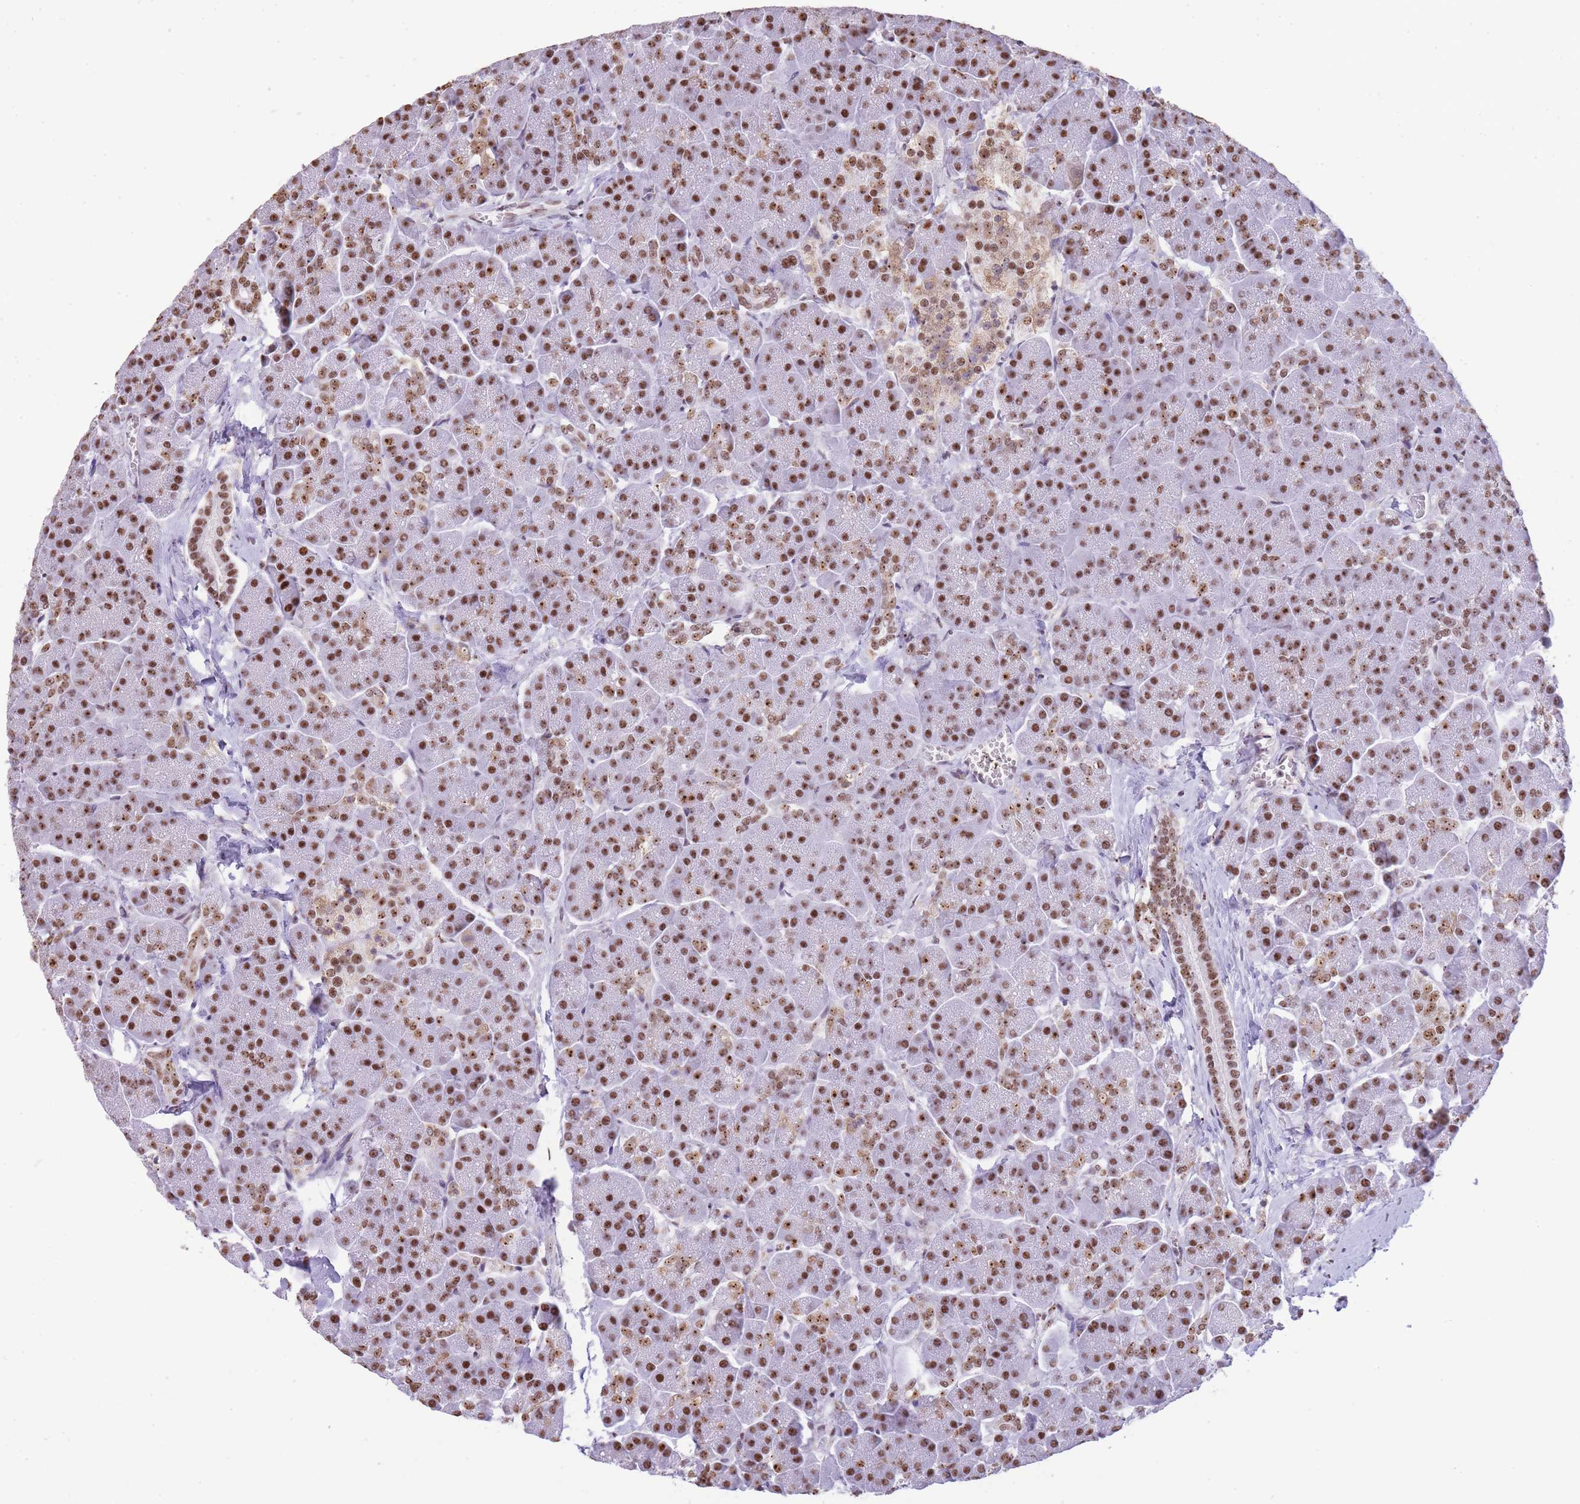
{"staining": {"intensity": "strong", "quantity": ">75%", "location": "nuclear"}, "tissue": "pancreas", "cell_type": "Exocrine glandular cells", "image_type": "normal", "snomed": [{"axis": "morphology", "description": "Normal tissue, NOS"}, {"axis": "topography", "description": "Pancreas"}, {"axis": "topography", "description": "Peripheral nerve tissue"}], "caption": "The micrograph exhibits immunohistochemical staining of unremarkable pancreas. There is strong nuclear expression is appreciated in approximately >75% of exocrine glandular cells.", "gene": "EVC2", "patient": {"sex": "male", "age": 54}}